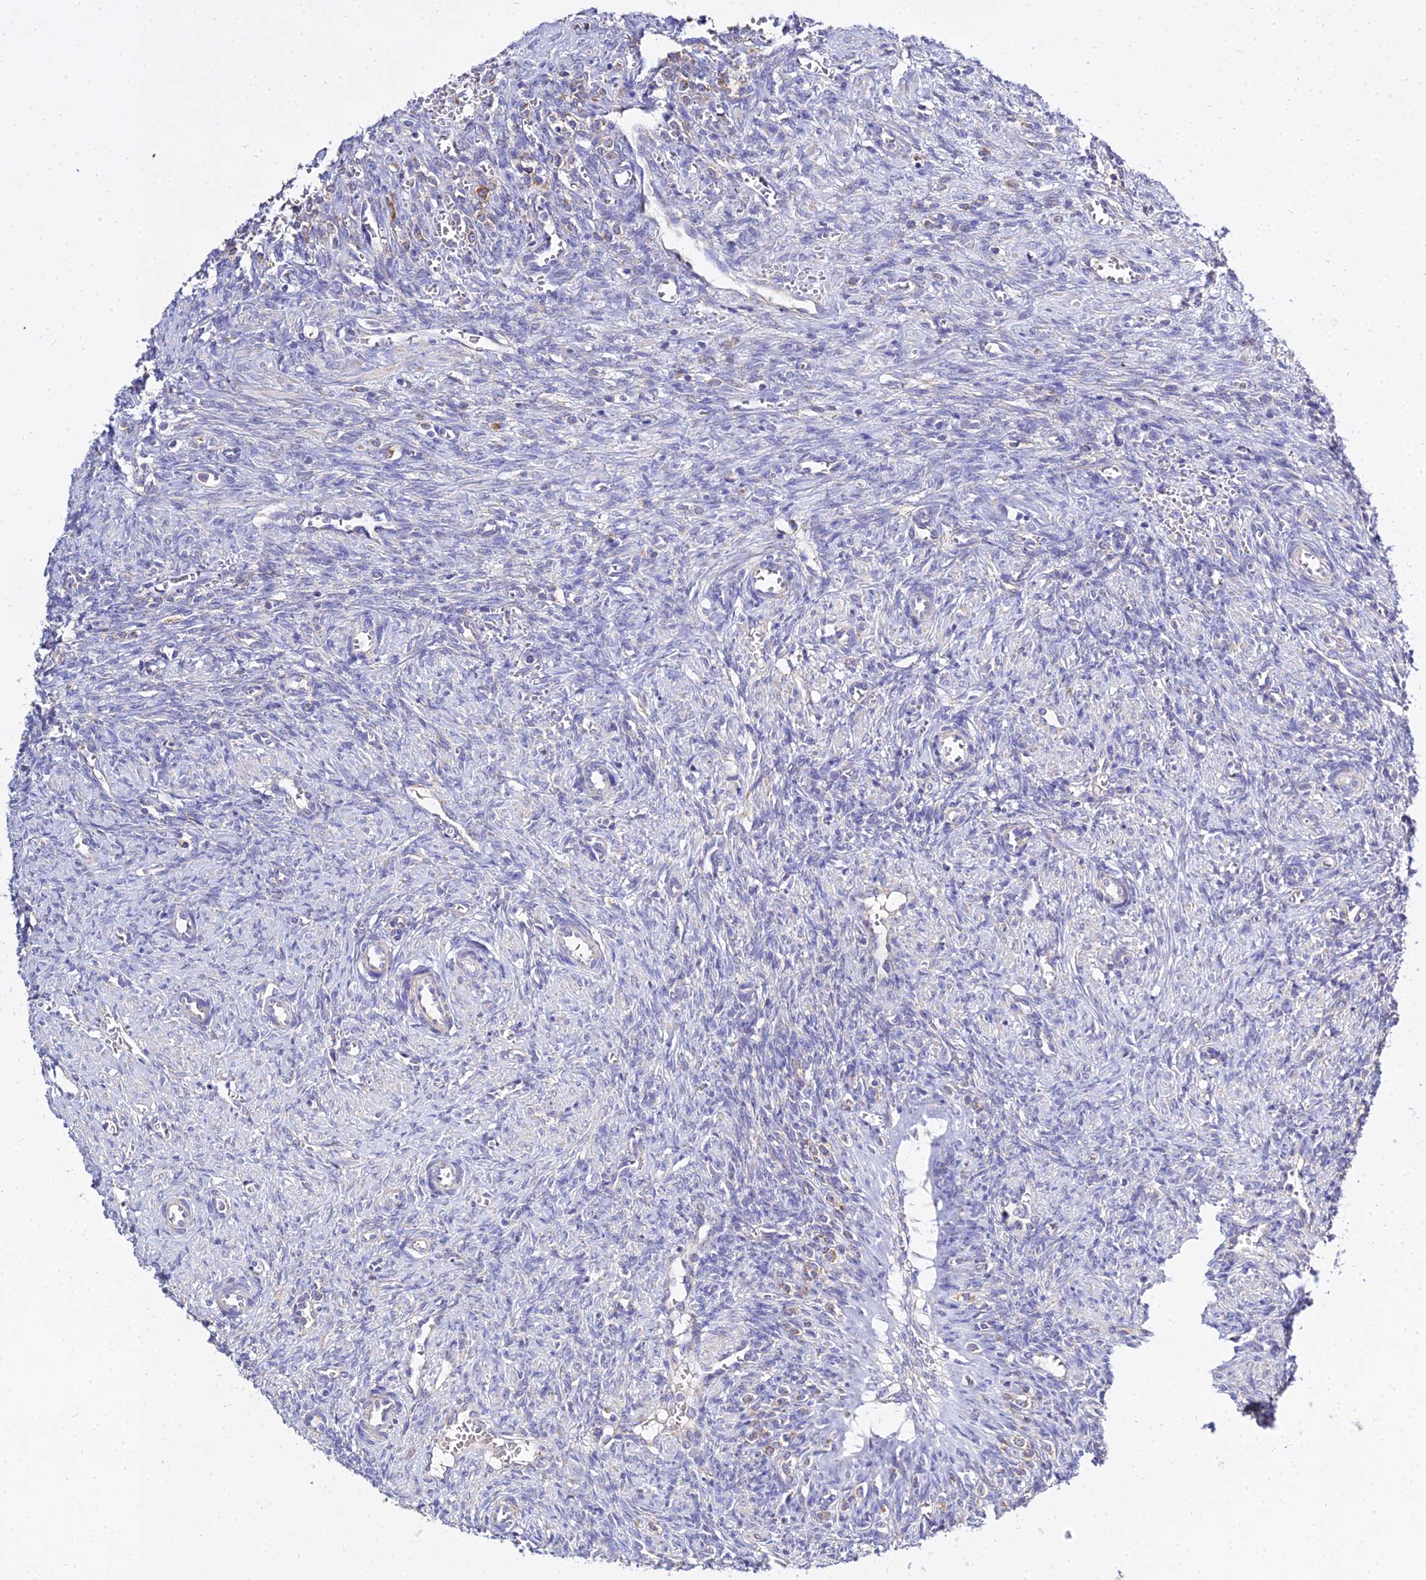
{"staining": {"intensity": "moderate", "quantity": ">75%", "location": "cytoplasmic/membranous"}, "tissue": "ovary", "cell_type": "Follicle cells", "image_type": "normal", "snomed": [{"axis": "morphology", "description": "Normal tissue, NOS"}, {"axis": "topography", "description": "Ovary"}], "caption": "Brown immunohistochemical staining in unremarkable ovary shows moderate cytoplasmic/membranous staining in approximately >75% of follicle cells.", "gene": "TYW5", "patient": {"sex": "female", "age": 41}}